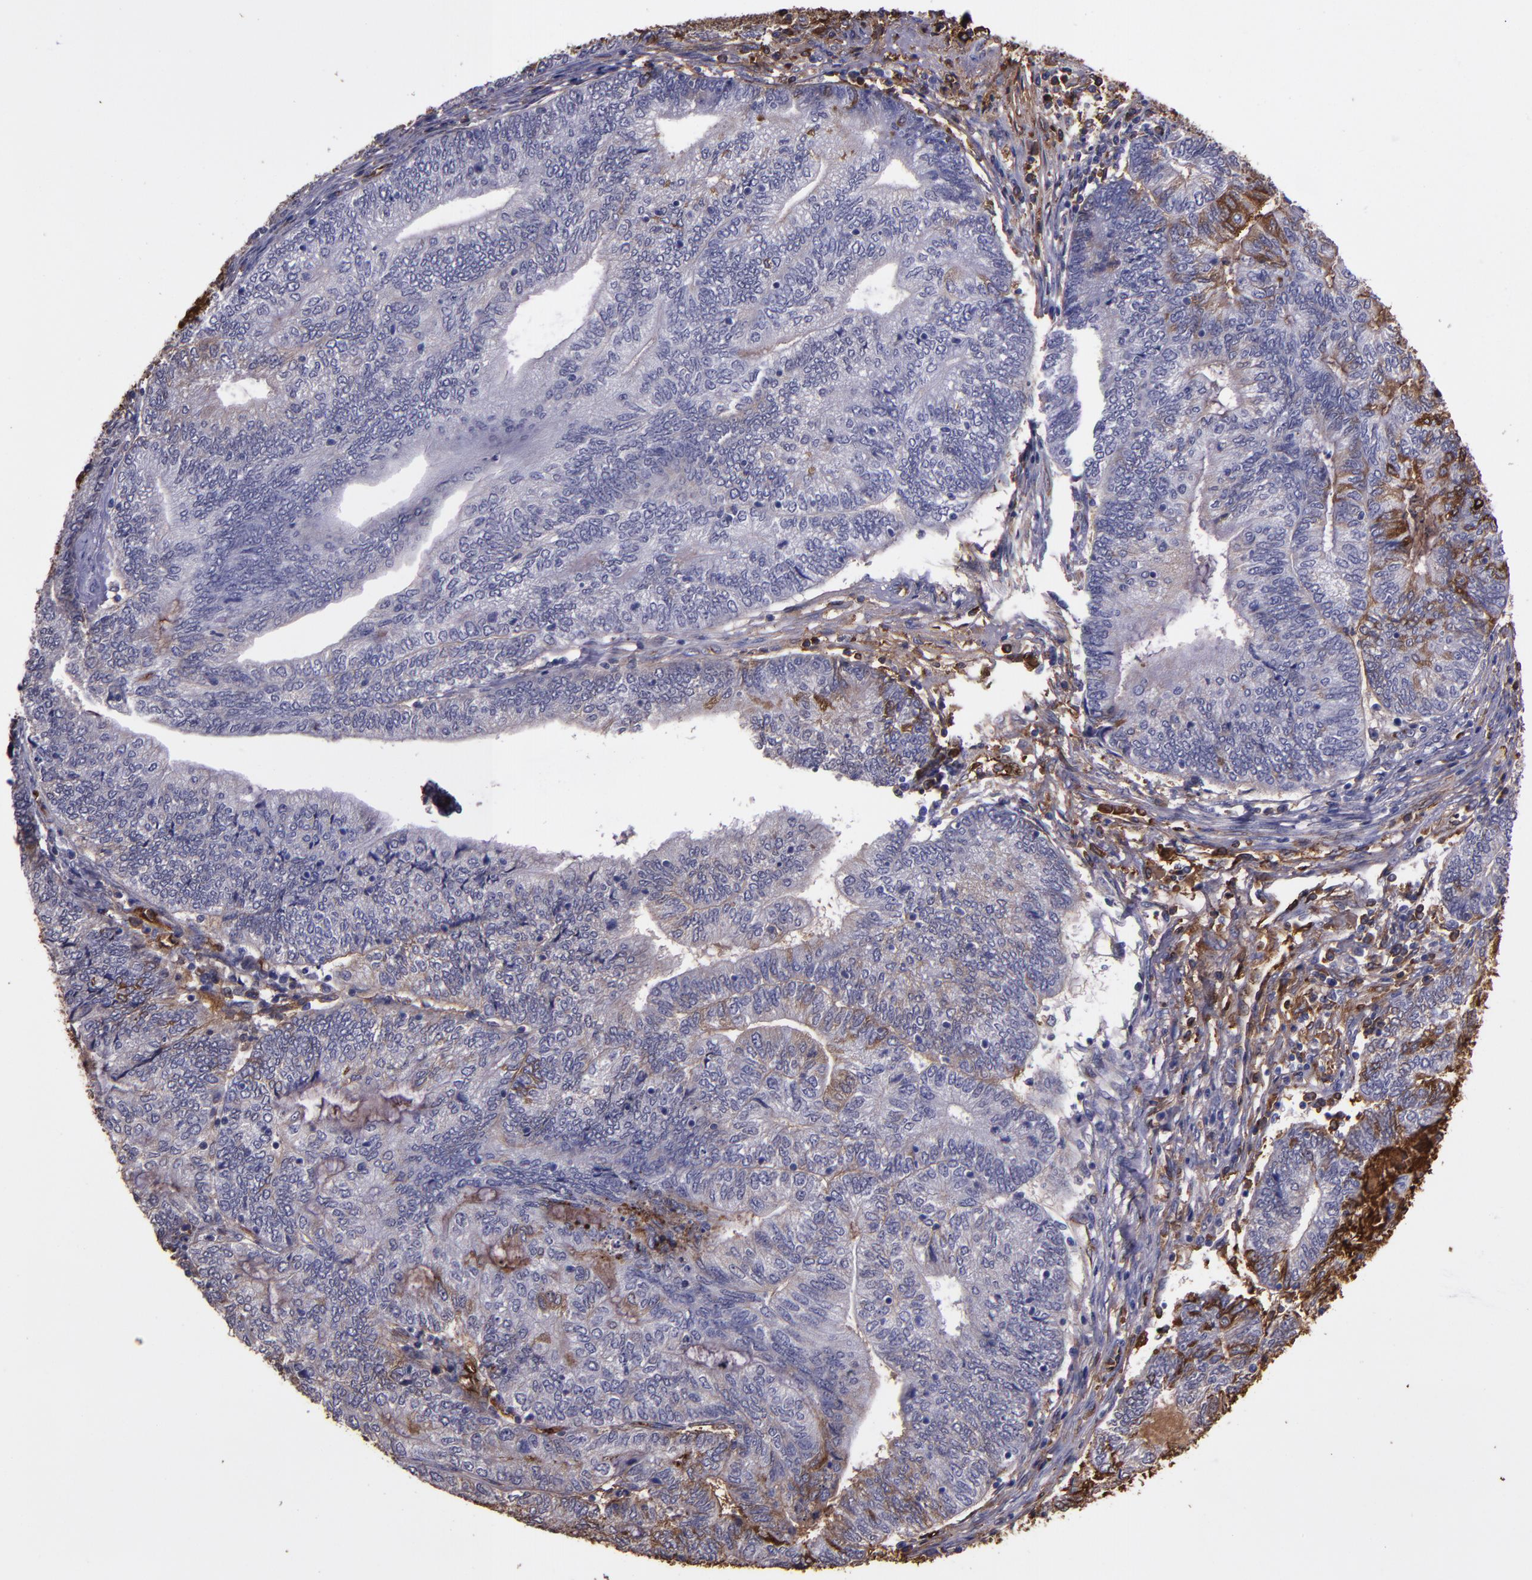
{"staining": {"intensity": "moderate", "quantity": "<25%", "location": "cytoplasmic/membranous"}, "tissue": "endometrial cancer", "cell_type": "Tumor cells", "image_type": "cancer", "snomed": [{"axis": "morphology", "description": "Adenocarcinoma, NOS"}, {"axis": "topography", "description": "Uterus"}, {"axis": "topography", "description": "Endometrium"}], "caption": "Endometrial cancer (adenocarcinoma) tissue shows moderate cytoplasmic/membranous positivity in about <25% of tumor cells, visualized by immunohistochemistry.", "gene": "A2M", "patient": {"sex": "female", "age": 70}}